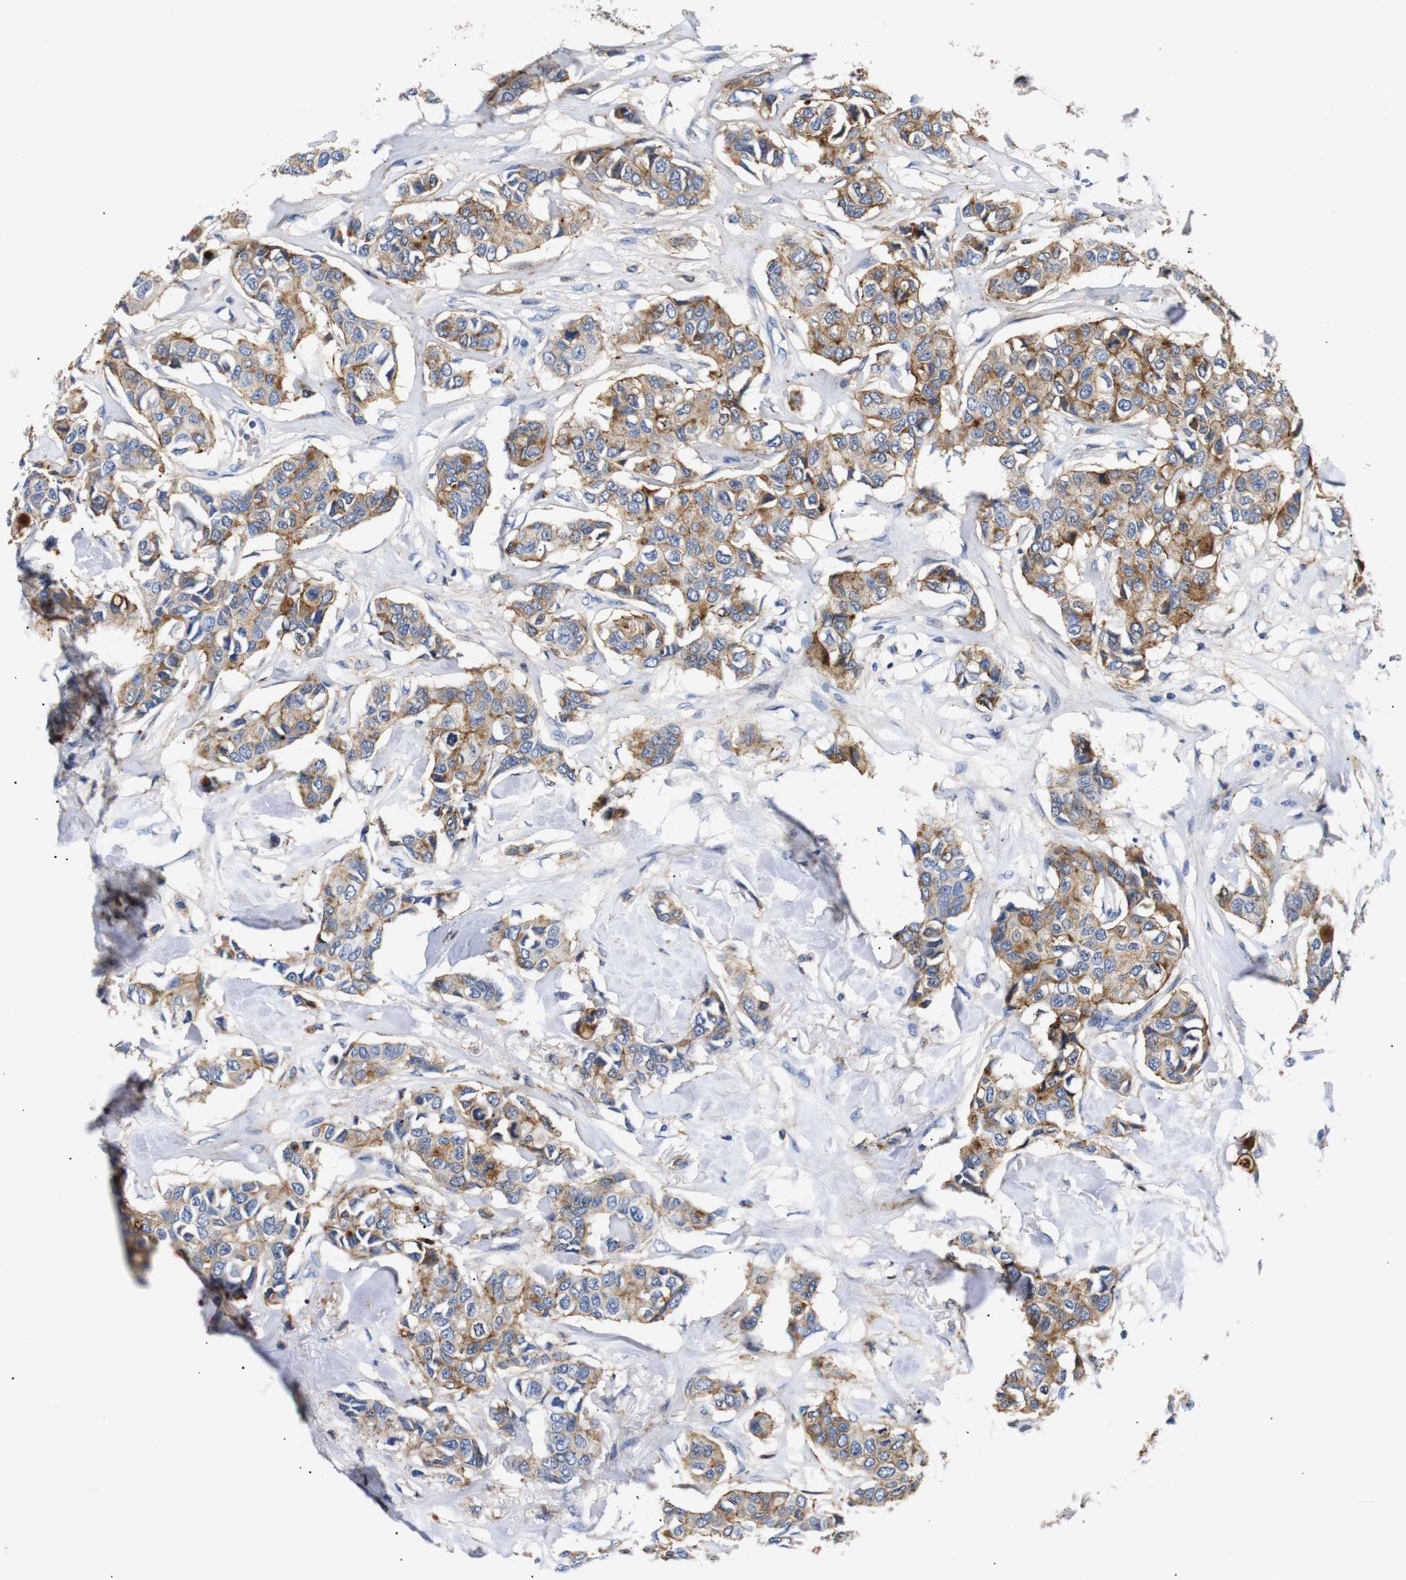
{"staining": {"intensity": "moderate", "quantity": ">75%", "location": "cytoplasmic/membranous"}, "tissue": "breast cancer", "cell_type": "Tumor cells", "image_type": "cancer", "snomed": [{"axis": "morphology", "description": "Duct carcinoma"}, {"axis": "topography", "description": "Breast"}], "caption": "Protein staining displays moderate cytoplasmic/membranous positivity in approximately >75% of tumor cells in breast cancer (invasive ductal carcinoma).", "gene": "SDCBP", "patient": {"sex": "female", "age": 80}}